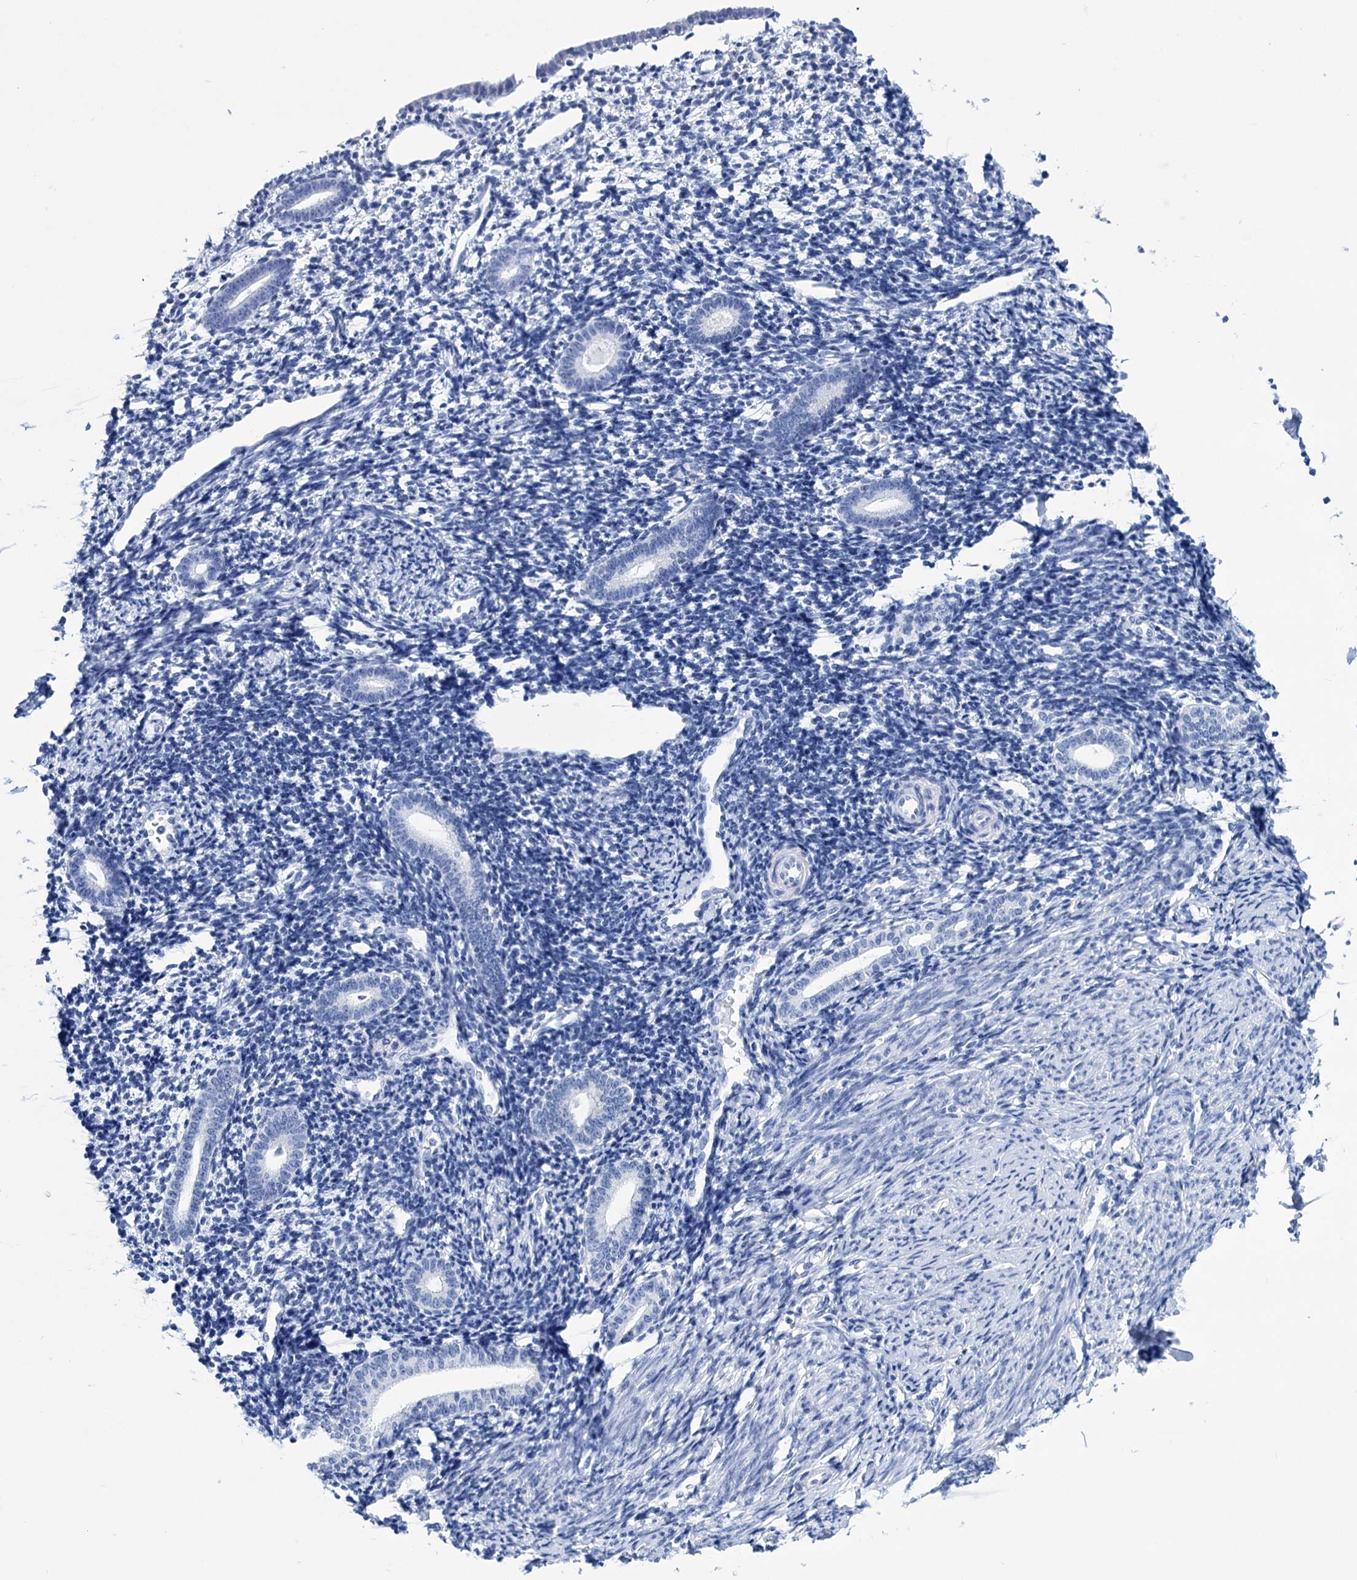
{"staining": {"intensity": "negative", "quantity": "none", "location": "none"}, "tissue": "endometrium", "cell_type": "Cells in endometrial stroma", "image_type": "normal", "snomed": [{"axis": "morphology", "description": "Normal tissue, NOS"}, {"axis": "topography", "description": "Endometrium"}], "caption": "DAB (3,3'-diaminobenzidine) immunohistochemical staining of unremarkable human endometrium shows no significant expression in cells in endometrial stroma. (DAB (3,3'-diaminobenzidine) IHC visualized using brightfield microscopy, high magnification).", "gene": "FBXW12", "patient": {"sex": "female", "age": 56}}